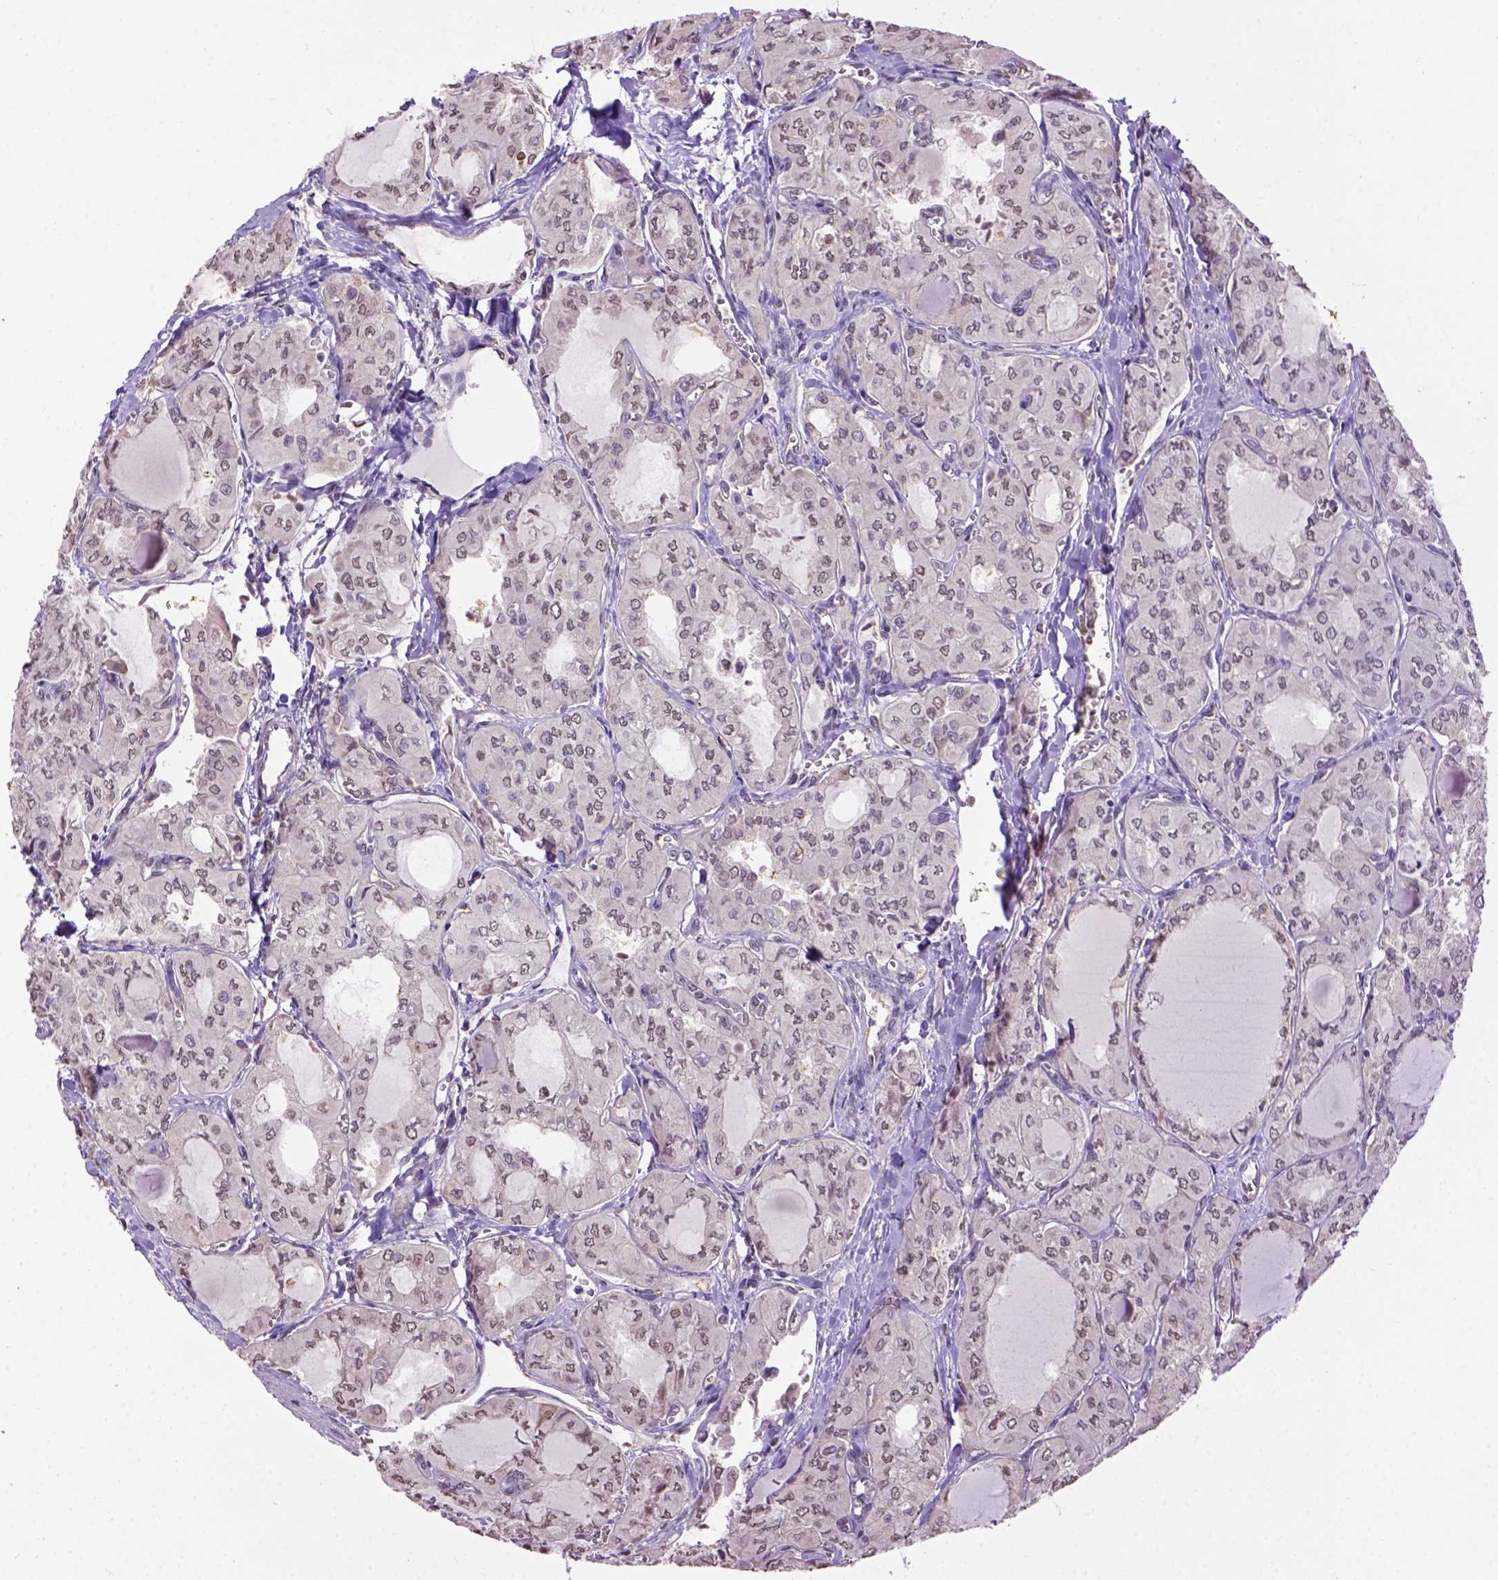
{"staining": {"intensity": "weak", "quantity": "<25%", "location": "cytoplasmic/membranous"}, "tissue": "thyroid cancer", "cell_type": "Tumor cells", "image_type": "cancer", "snomed": [{"axis": "morphology", "description": "Papillary adenocarcinoma, NOS"}, {"axis": "topography", "description": "Thyroid gland"}], "caption": "DAB (3,3'-diaminobenzidine) immunohistochemical staining of human thyroid cancer (papillary adenocarcinoma) exhibits no significant positivity in tumor cells.", "gene": "WDR17", "patient": {"sex": "male", "age": 20}}